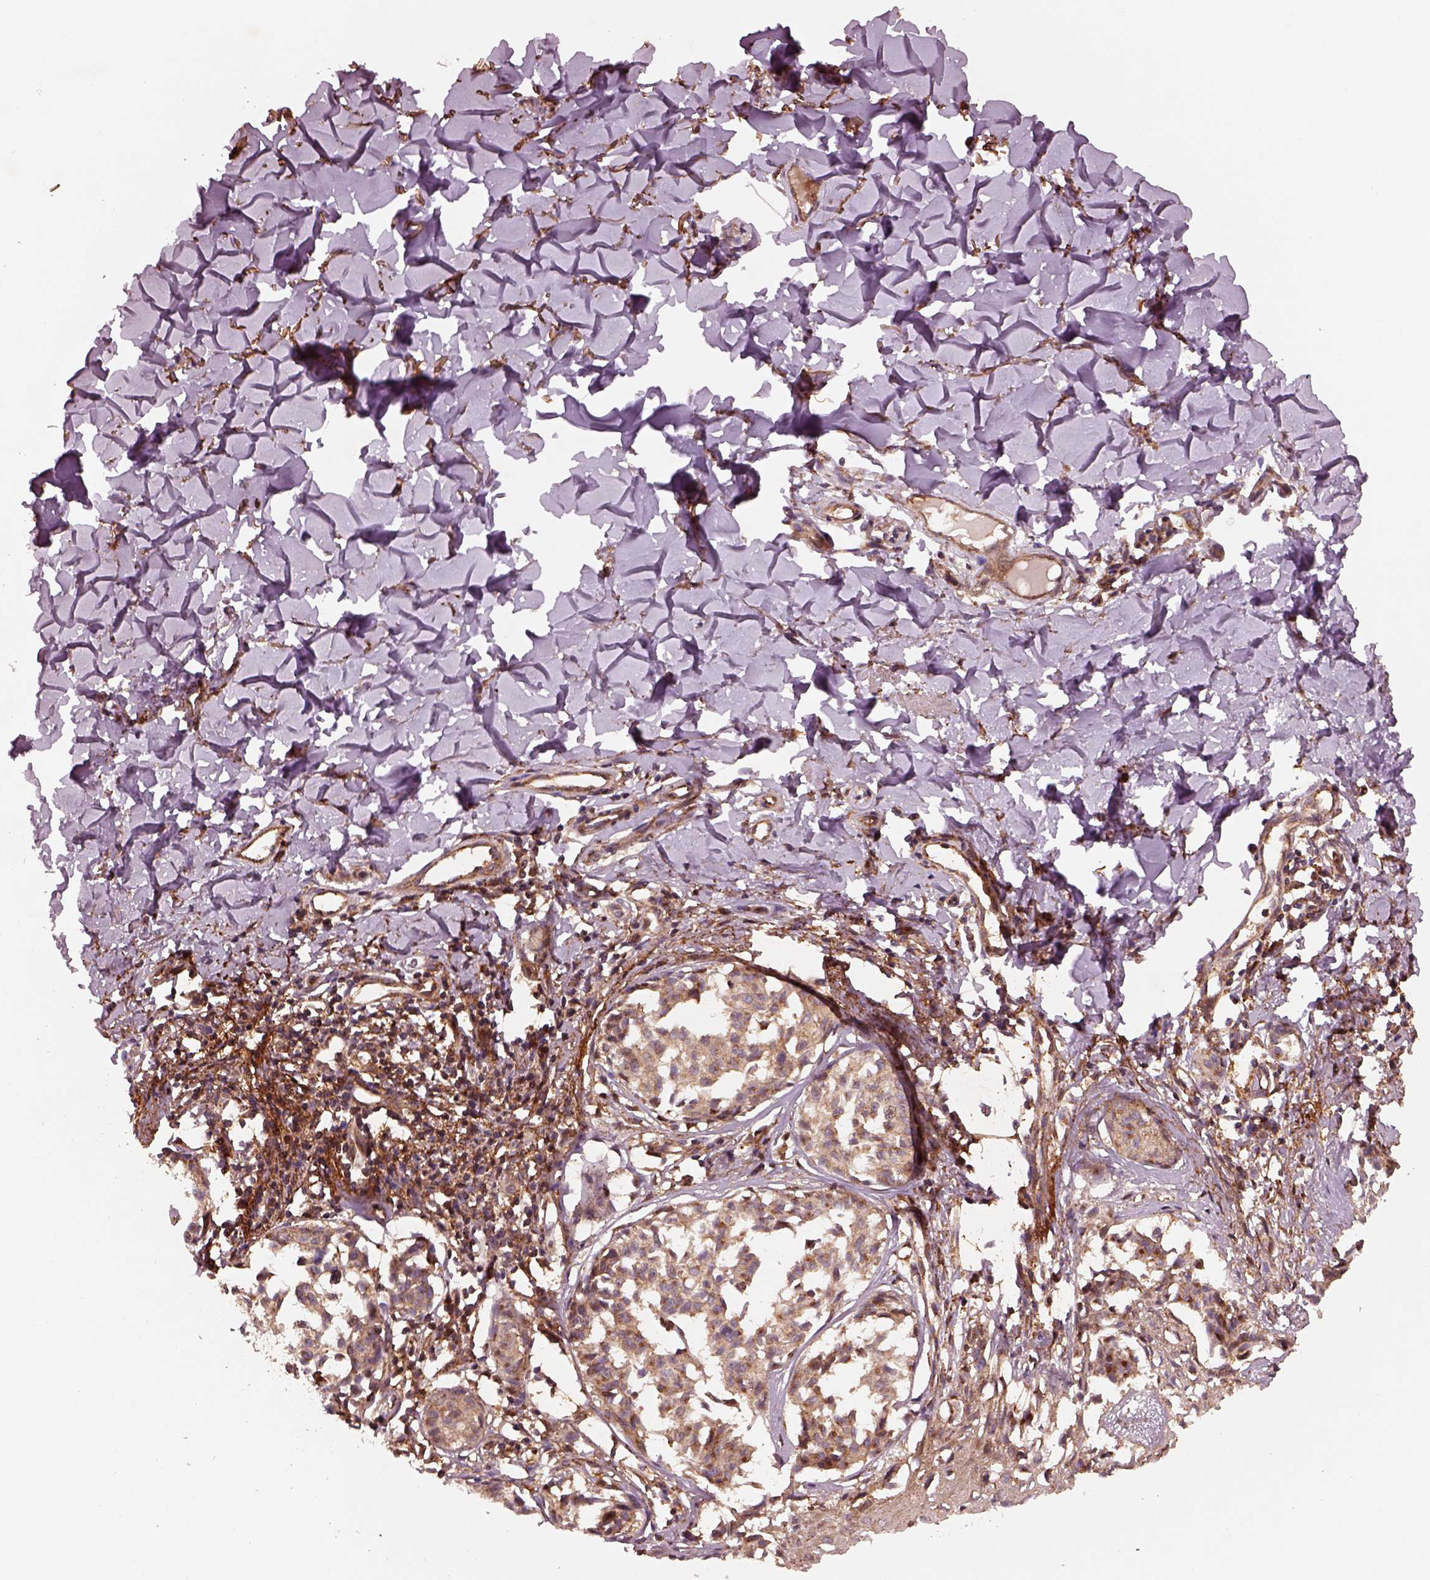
{"staining": {"intensity": "moderate", "quantity": "<25%", "location": "cytoplasmic/membranous"}, "tissue": "melanoma", "cell_type": "Tumor cells", "image_type": "cancer", "snomed": [{"axis": "morphology", "description": "Malignant melanoma, NOS"}, {"axis": "topography", "description": "Skin"}], "caption": "High-magnification brightfield microscopy of melanoma stained with DAB (3,3'-diaminobenzidine) (brown) and counterstained with hematoxylin (blue). tumor cells exhibit moderate cytoplasmic/membranous expression is seen in approximately<25% of cells.", "gene": "WASHC2A", "patient": {"sex": "male", "age": 51}}